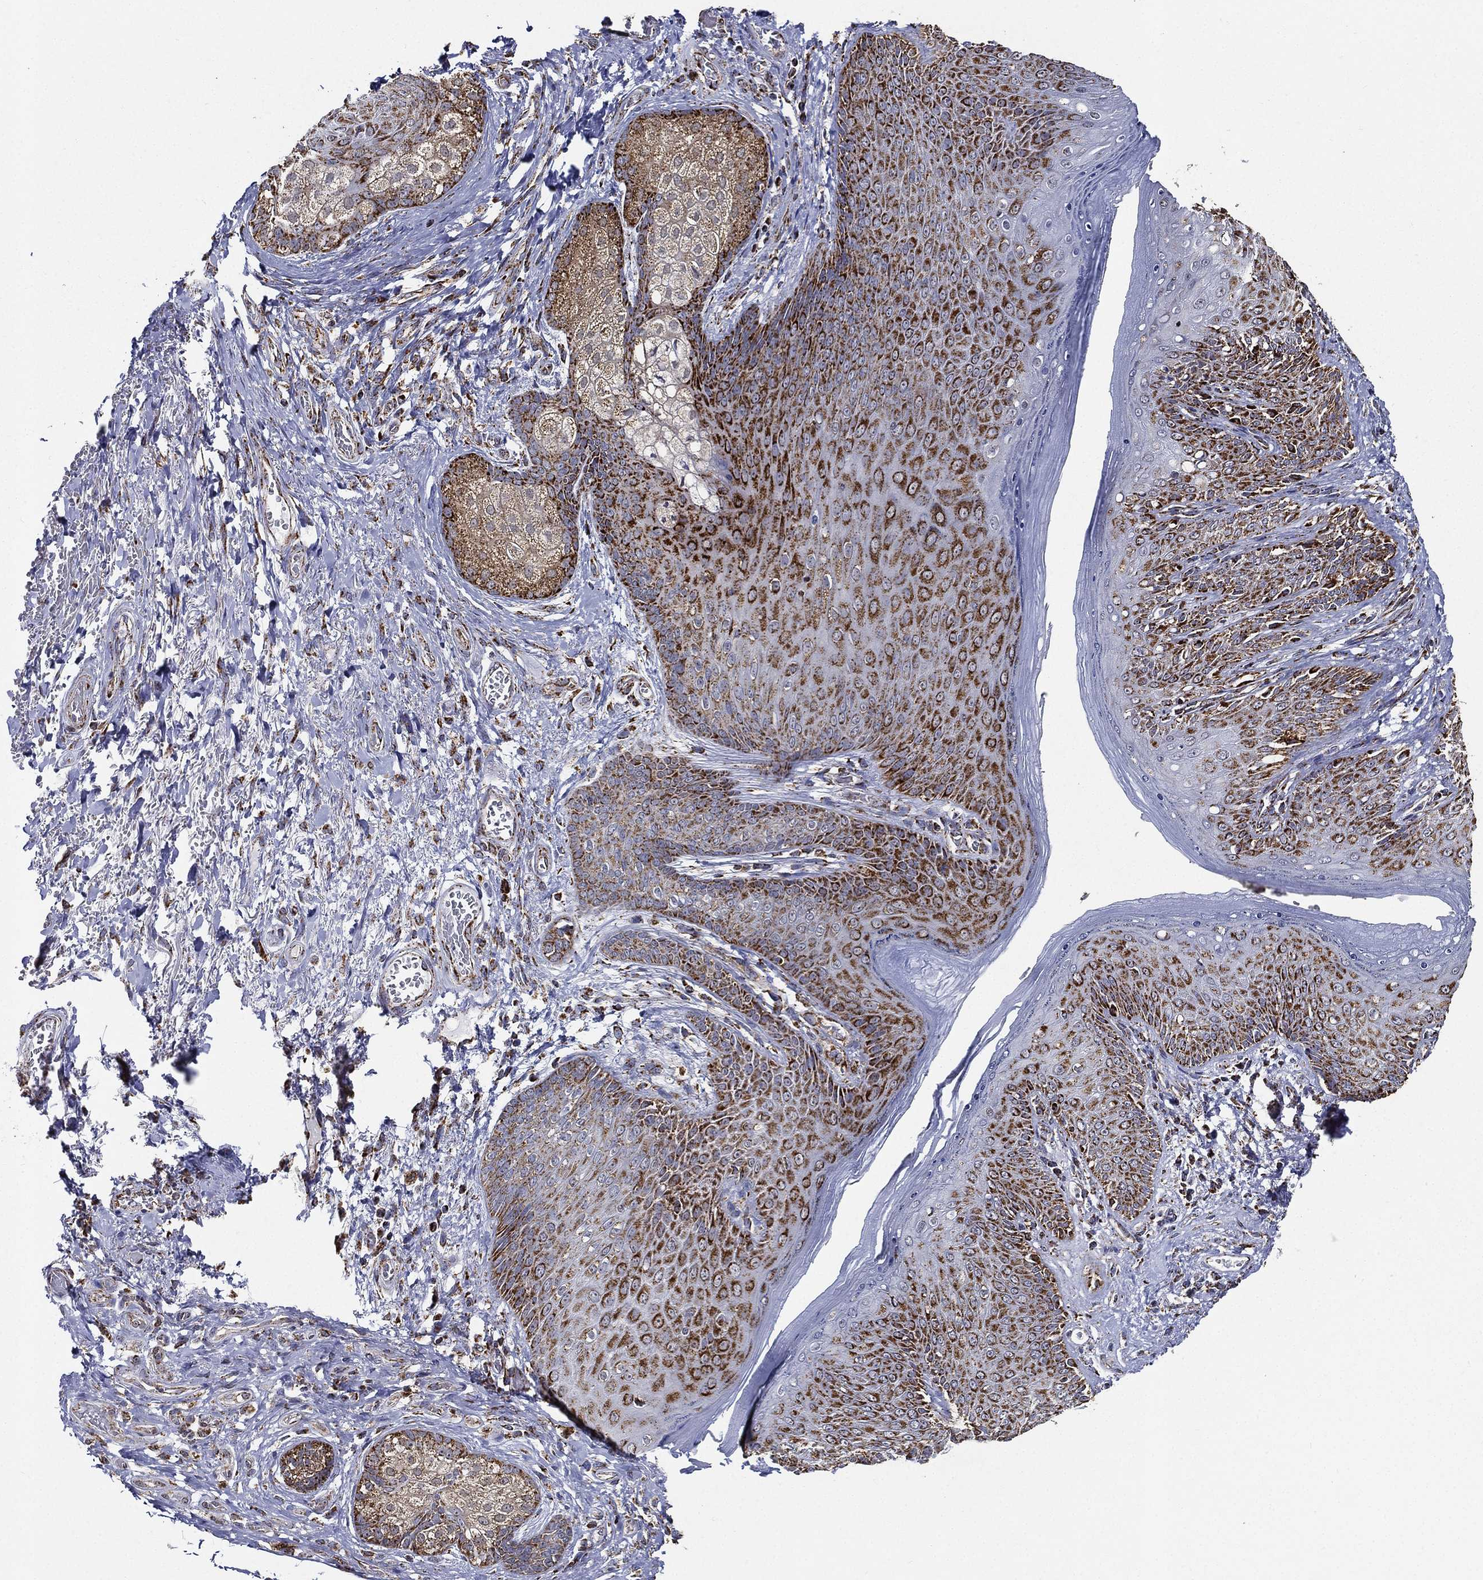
{"staining": {"intensity": "strong", "quantity": "25%-75%", "location": "cytoplasmic/membranous"}, "tissue": "skin", "cell_type": "Epidermal cells", "image_type": "normal", "snomed": [{"axis": "morphology", "description": "Normal tissue, NOS"}, {"axis": "morphology", "description": "Adenocarcinoma, NOS"}, {"axis": "topography", "description": "Rectum"}, {"axis": "topography", "description": "Anal"}], "caption": "Skin stained for a protein demonstrates strong cytoplasmic/membranous positivity in epidermal cells. The protein is stained brown, and the nuclei are stained in blue (DAB (3,3'-diaminobenzidine) IHC with brightfield microscopy, high magnification).", "gene": "NDUFAB1", "patient": {"sex": "female", "age": 68}}